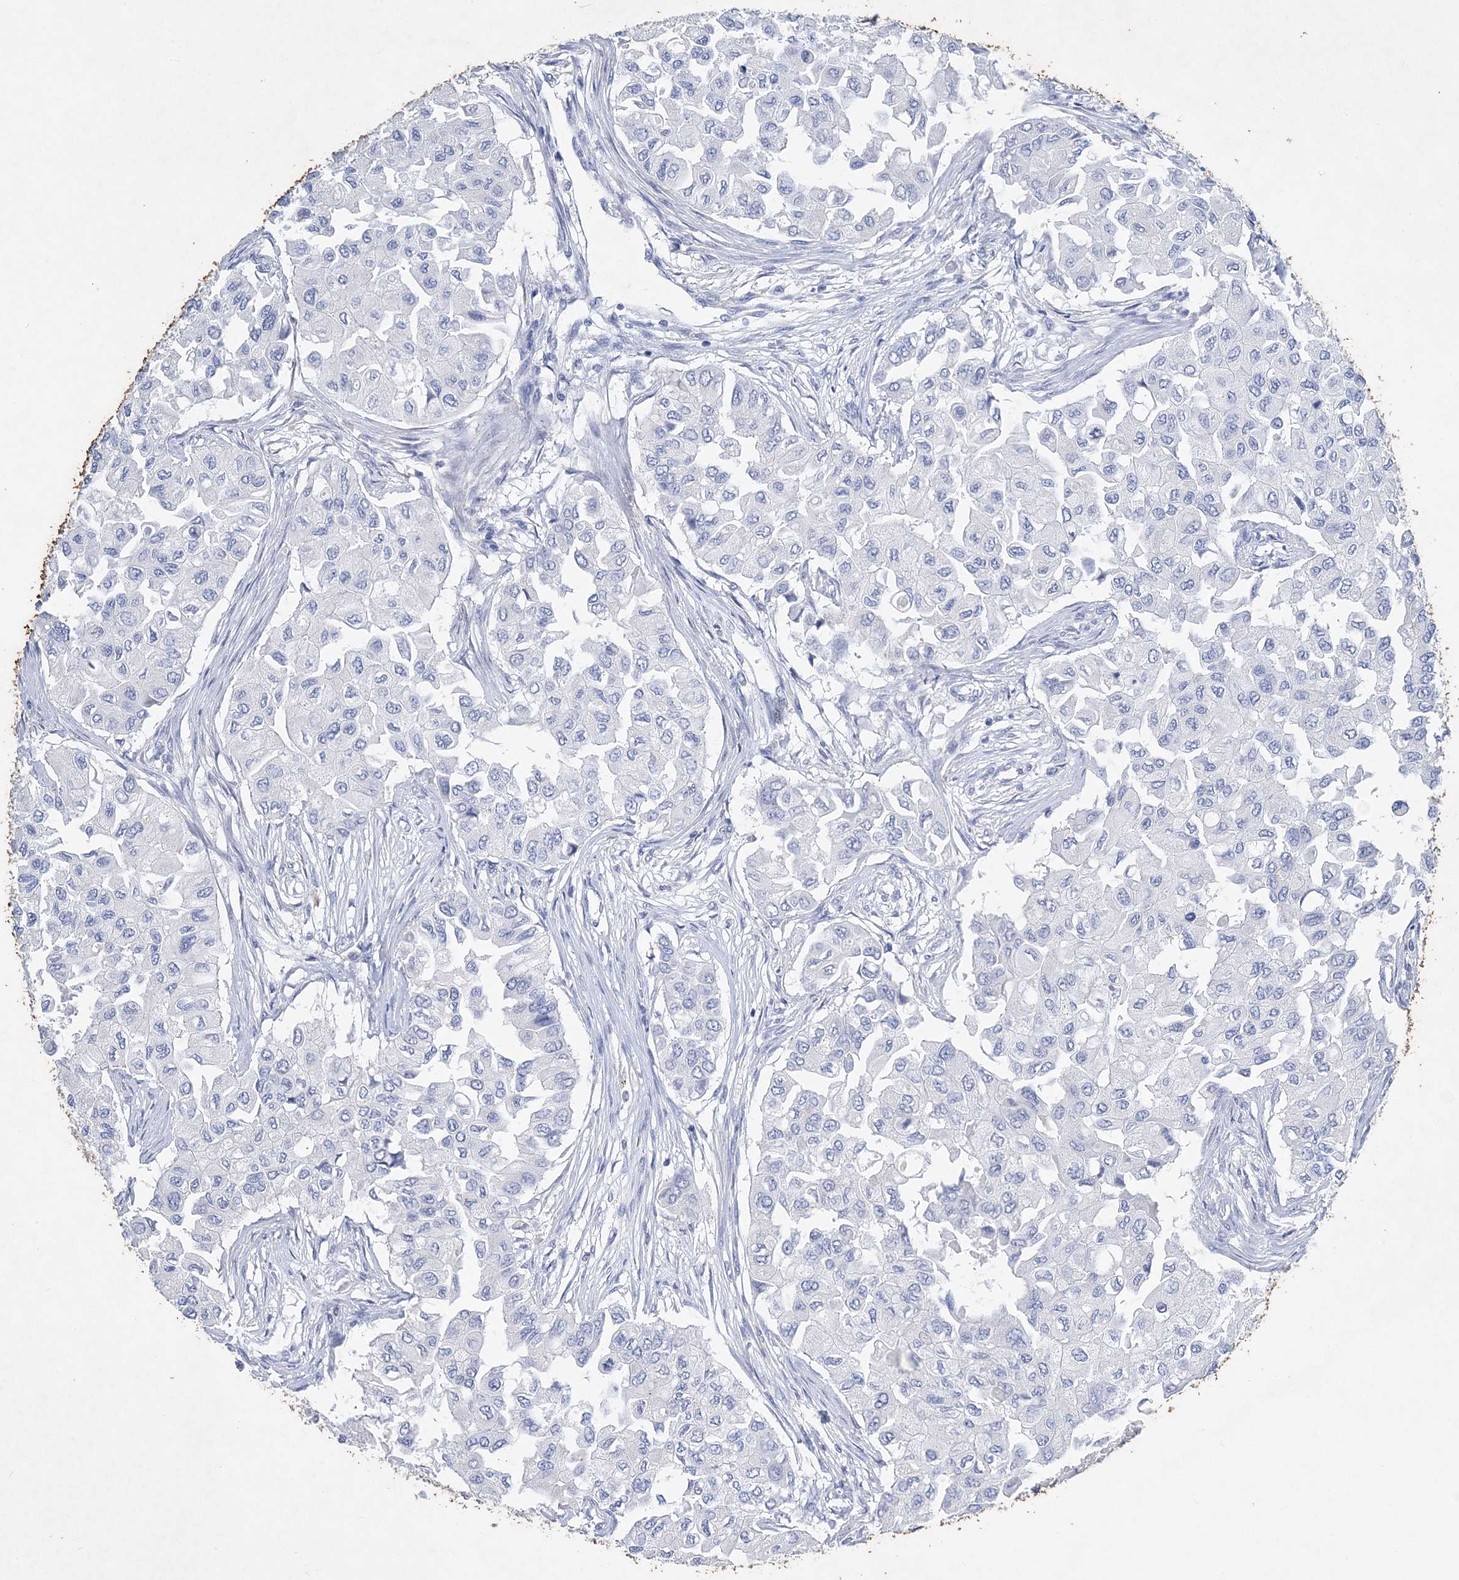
{"staining": {"intensity": "negative", "quantity": "none", "location": "none"}, "tissue": "breast cancer", "cell_type": "Tumor cells", "image_type": "cancer", "snomed": [{"axis": "morphology", "description": "Normal tissue, NOS"}, {"axis": "morphology", "description": "Duct carcinoma"}, {"axis": "topography", "description": "Breast"}], "caption": "Immunohistochemistry (IHC) image of breast cancer stained for a protein (brown), which shows no expression in tumor cells. Brightfield microscopy of immunohistochemistry (IHC) stained with DAB (brown) and hematoxylin (blue), captured at high magnification.", "gene": "COPS8", "patient": {"sex": "female", "age": 49}}